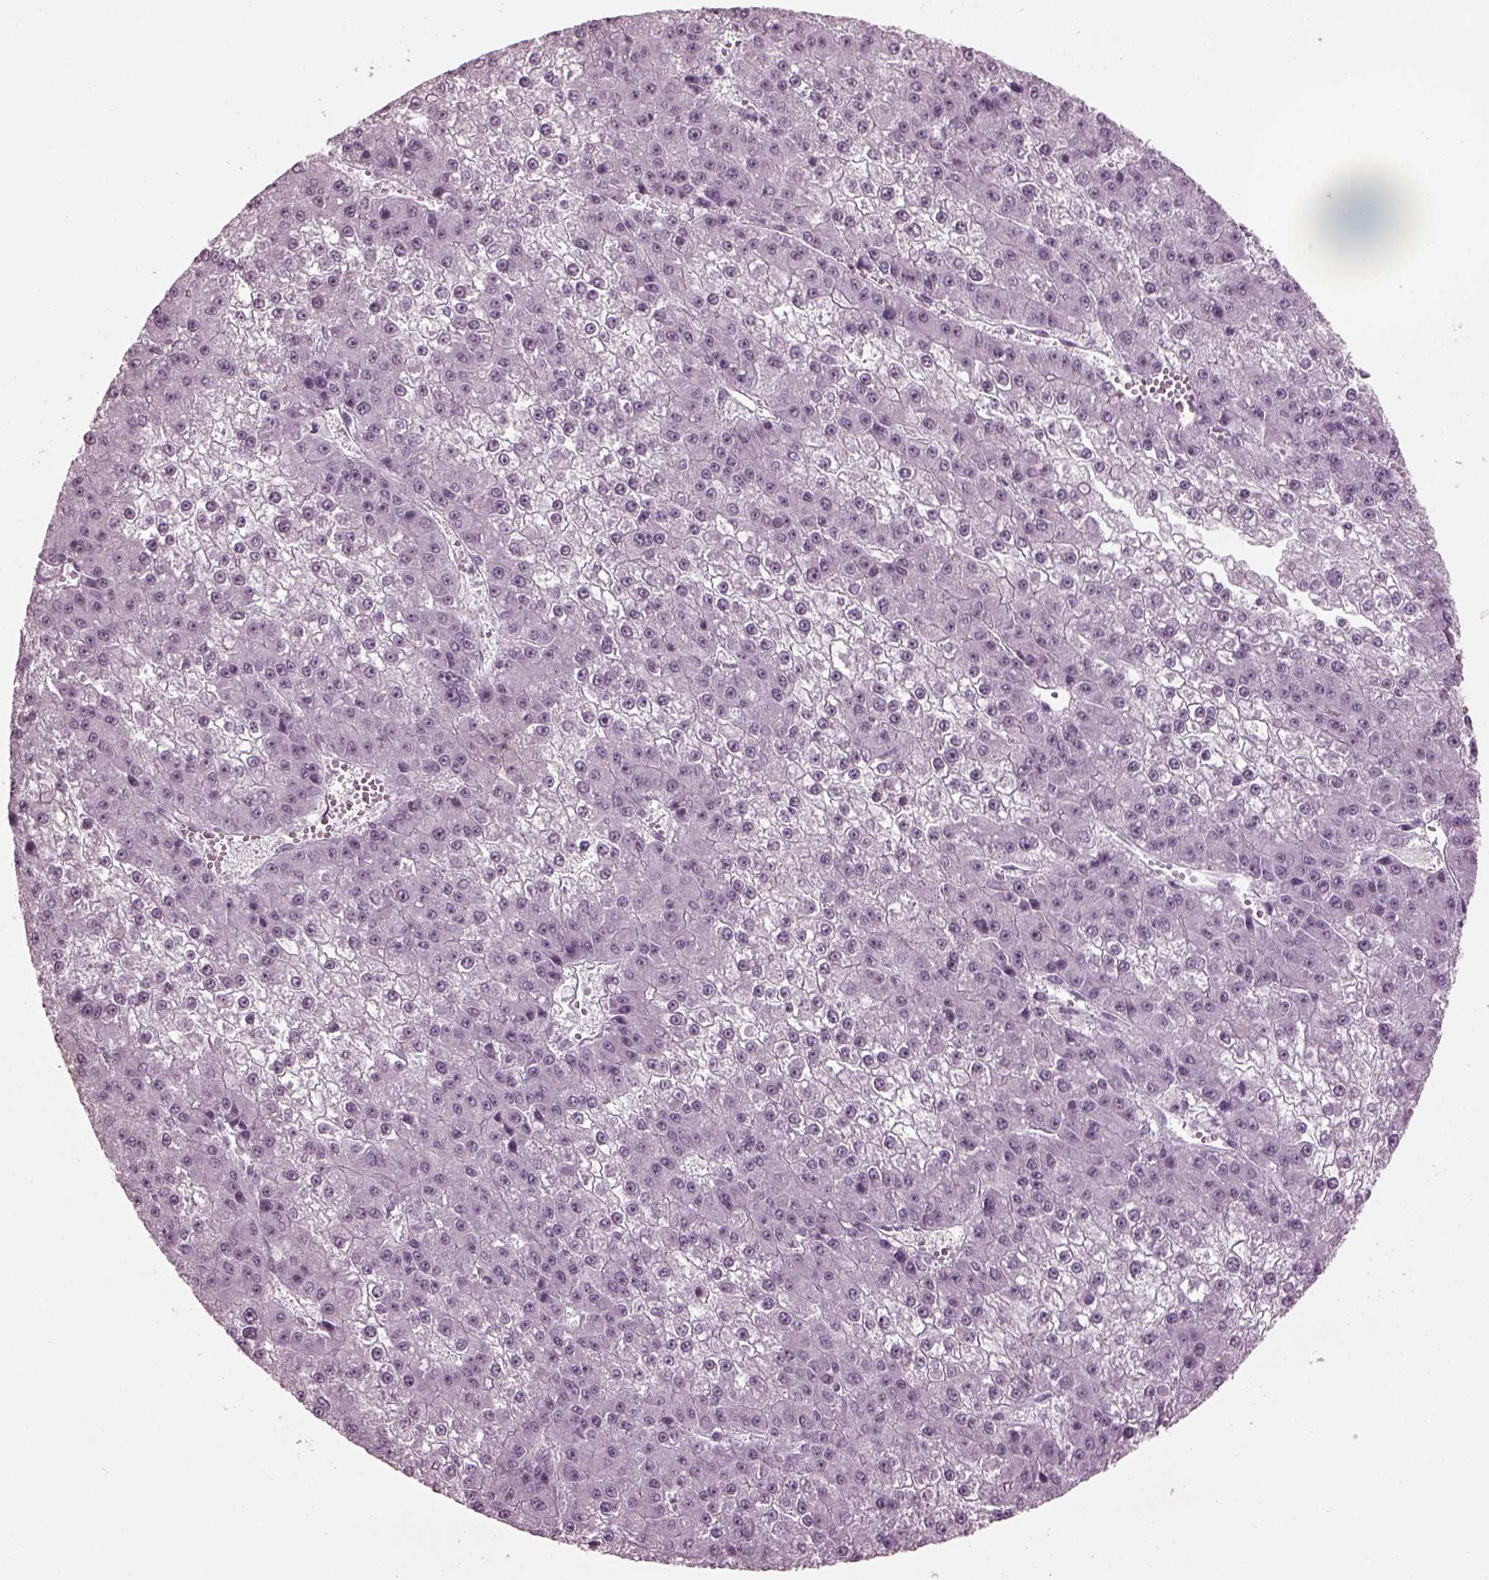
{"staining": {"intensity": "negative", "quantity": "none", "location": "none"}, "tissue": "liver cancer", "cell_type": "Tumor cells", "image_type": "cancer", "snomed": [{"axis": "morphology", "description": "Carcinoma, Hepatocellular, NOS"}, {"axis": "topography", "description": "Liver"}], "caption": "The histopathology image displays no significant positivity in tumor cells of liver hepatocellular carcinoma.", "gene": "ADGRG2", "patient": {"sex": "female", "age": 73}}